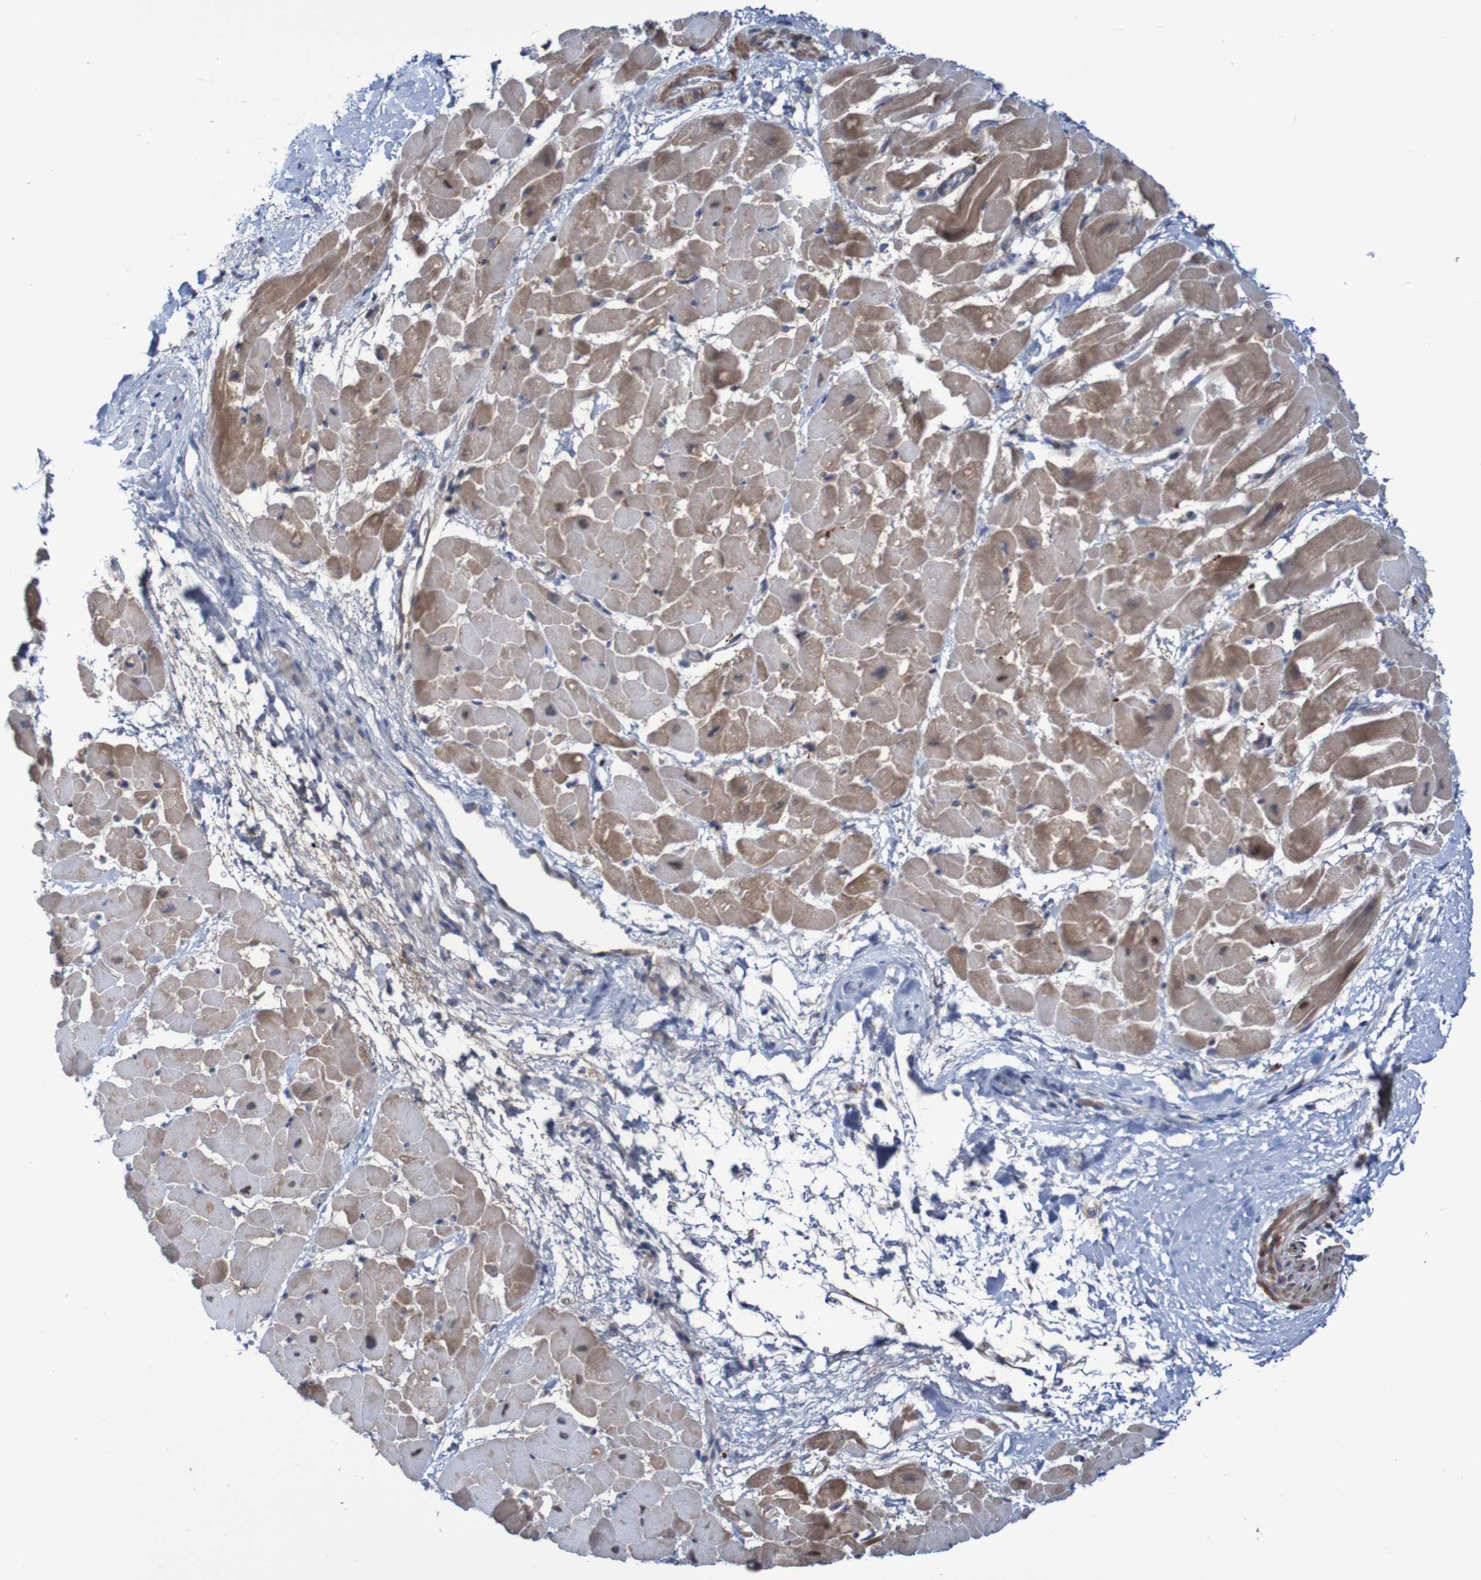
{"staining": {"intensity": "moderate", "quantity": "25%-75%", "location": "cytoplasmic/membranous"}, "tissue": "heart muscle", "cell_type": "Cardiomyocytes", "image_type": "normal", "snomed": [{"axis": "morphology", "description": "Normal tissue, NOS"}, {"axis": "topography", "description": "Heart"}], "caption": "Immunohistochemistry (IHC) micrograph of normal heart muscle: human heart muscle stained using IHC demonstrates medium levels of moderate protein expression localized specifically in the cytoplasmic/membranous of cardiomyocytes, appearing as a cytoplasmic/membranous brown color.", "gene": "ANGPT4", "patient": {"sex": "male", "age": 45}}